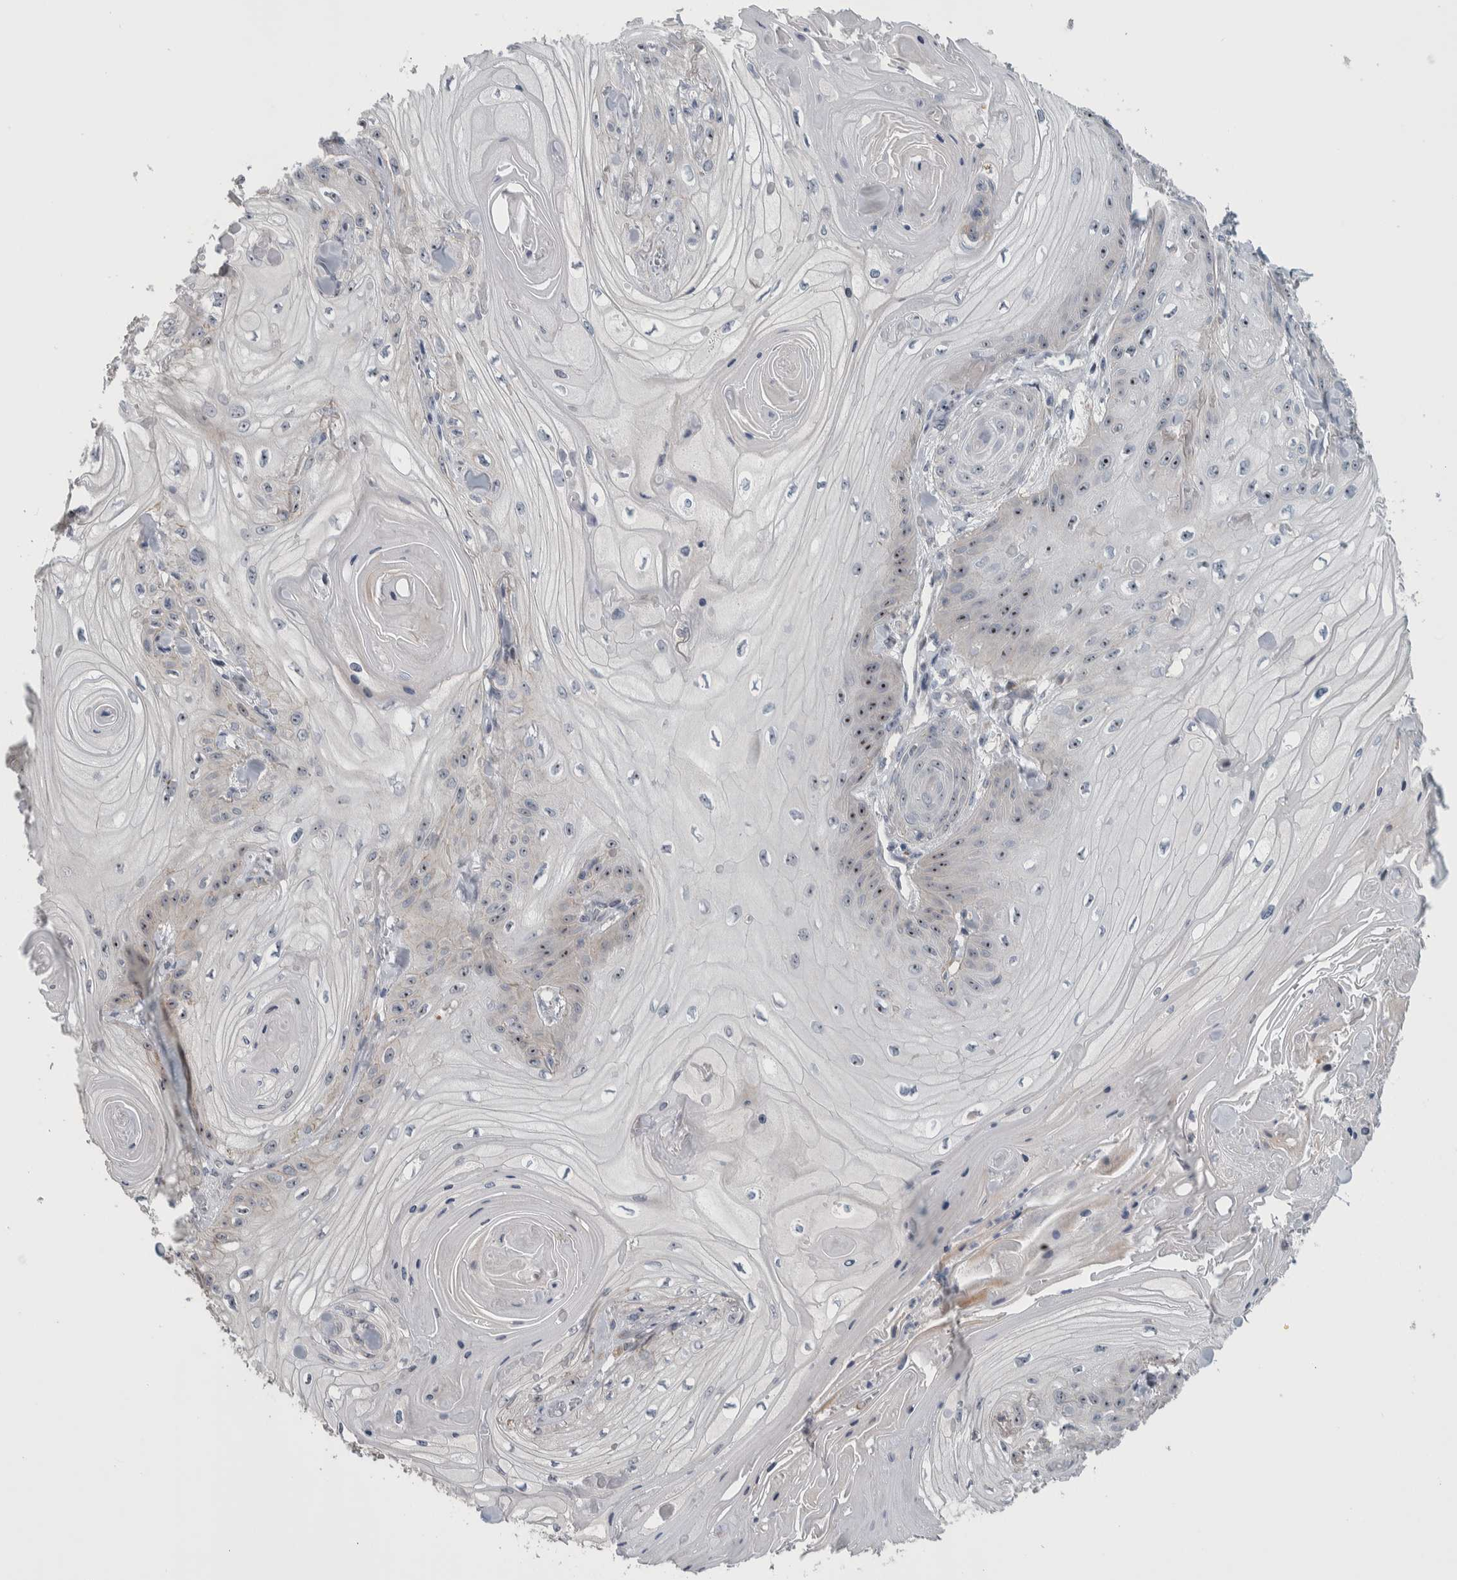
{"staining": {"intensity": "strong", "quantity": "<25%", "location": "nuclear"}, "tissue": "skin cancer", "cell_type": "Tumor cells", "image_type": "cancer", "snomed": [{"axis": "morphology", "description": "Squamous cell carcinoma, NOS"}, {"axis": "topography", "description": "Skin"}], "caption": "Immunohistochemical staining of squamous cell carcinoma (skin) exhibits strong nuclear protein staining in approximately <25% of tumor cells.", "gene": "PRRG4", "patient": {"sex": "male", "age": 74}}